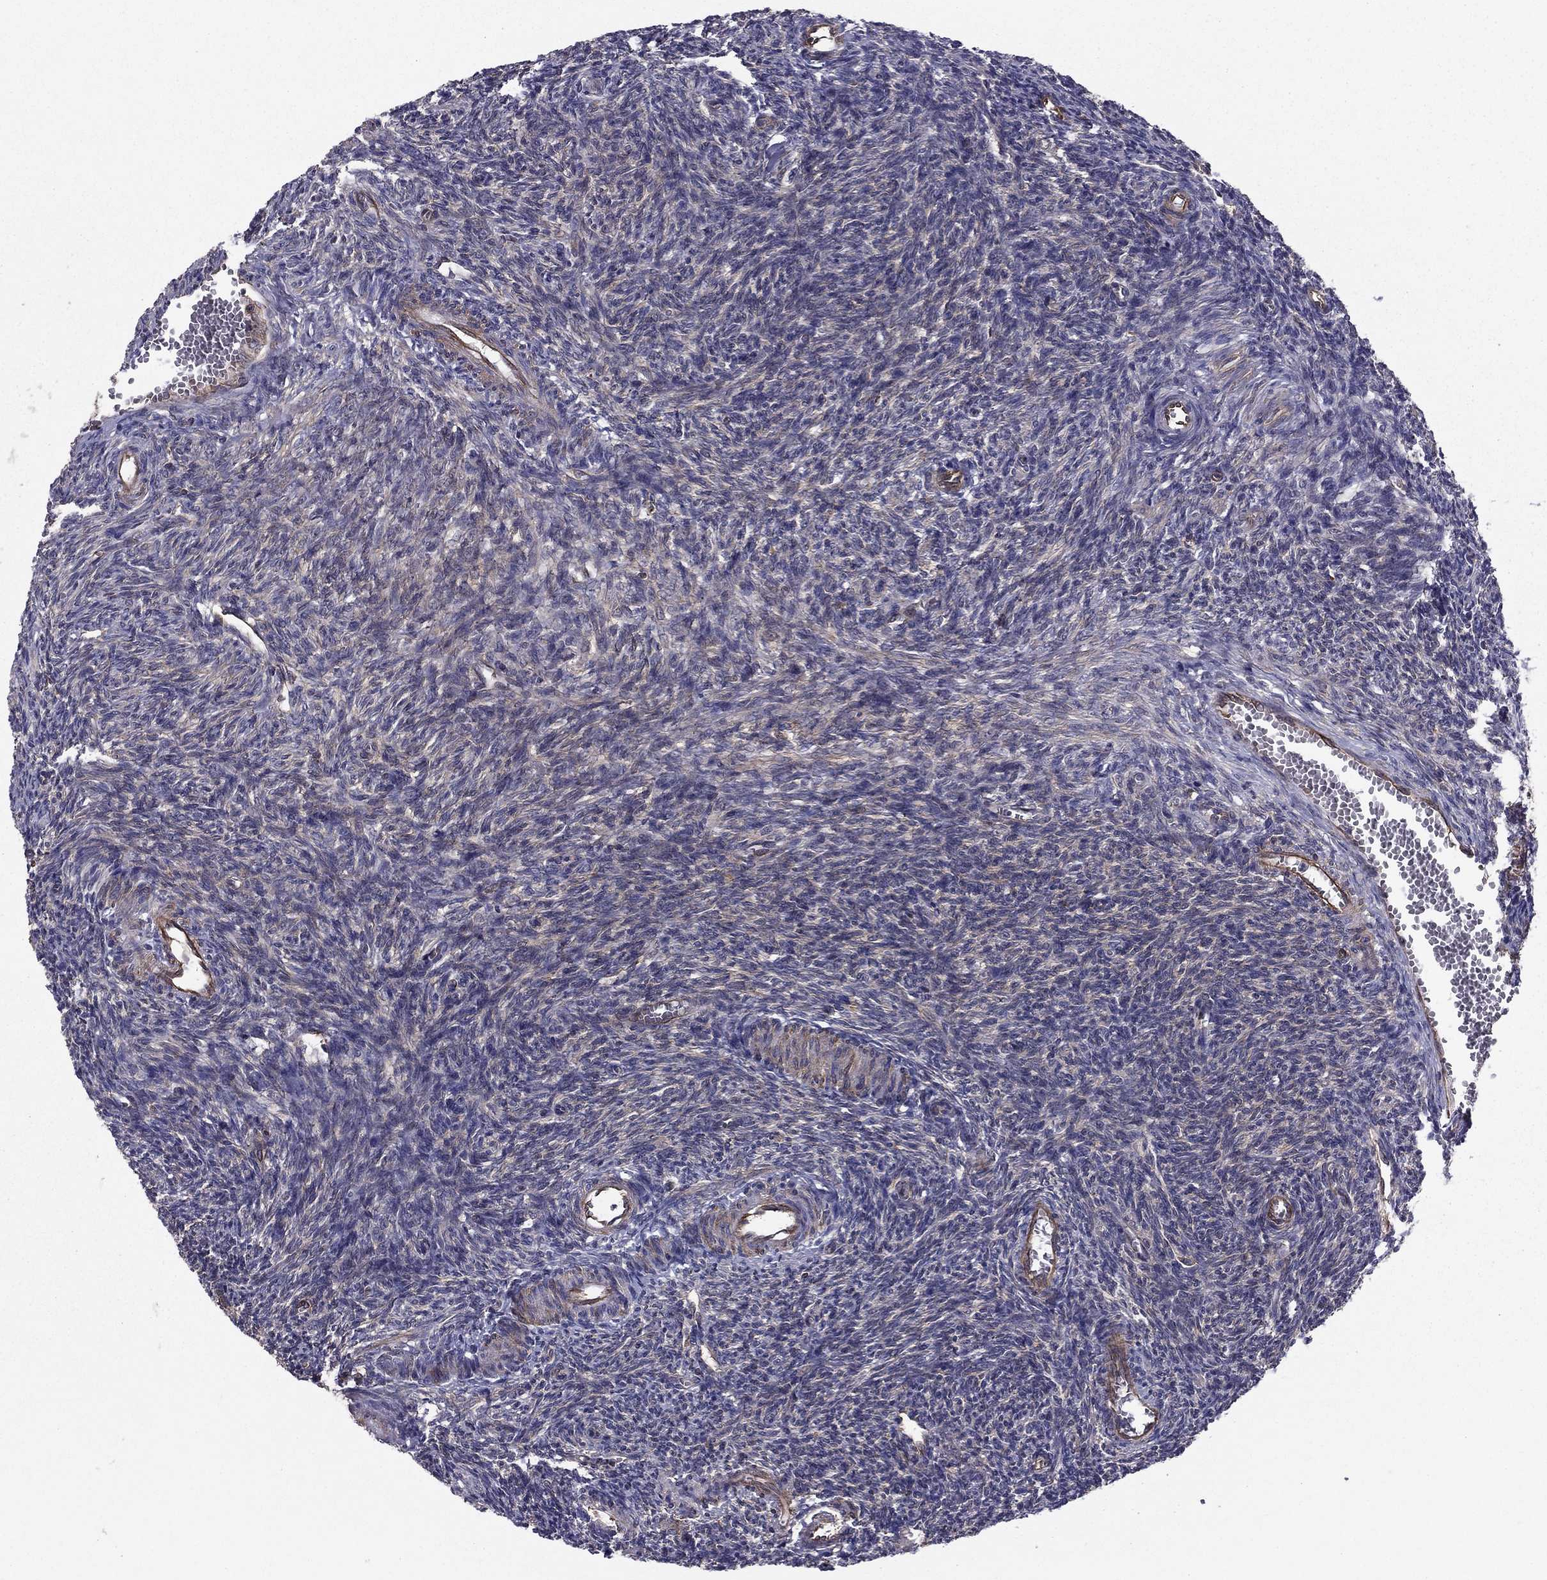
{"staining": {"intensity": "negative", "quantity": "none", "location": "none"}, "tissue": "ovary", "cell_type": "Ovarian stroma cells", "image_type": "normal", "snomed": [{"axis": "morphology", "description": "Normal tissue, NOS"}, {"axis": "topography", "description": "Ovary"}], "caption": "Micrograph shows no significant protein positivity in ovarian stroma cells of benign ovary.", "gene": "SHMT1", "patient": {"sex": "female", "age": 27}}